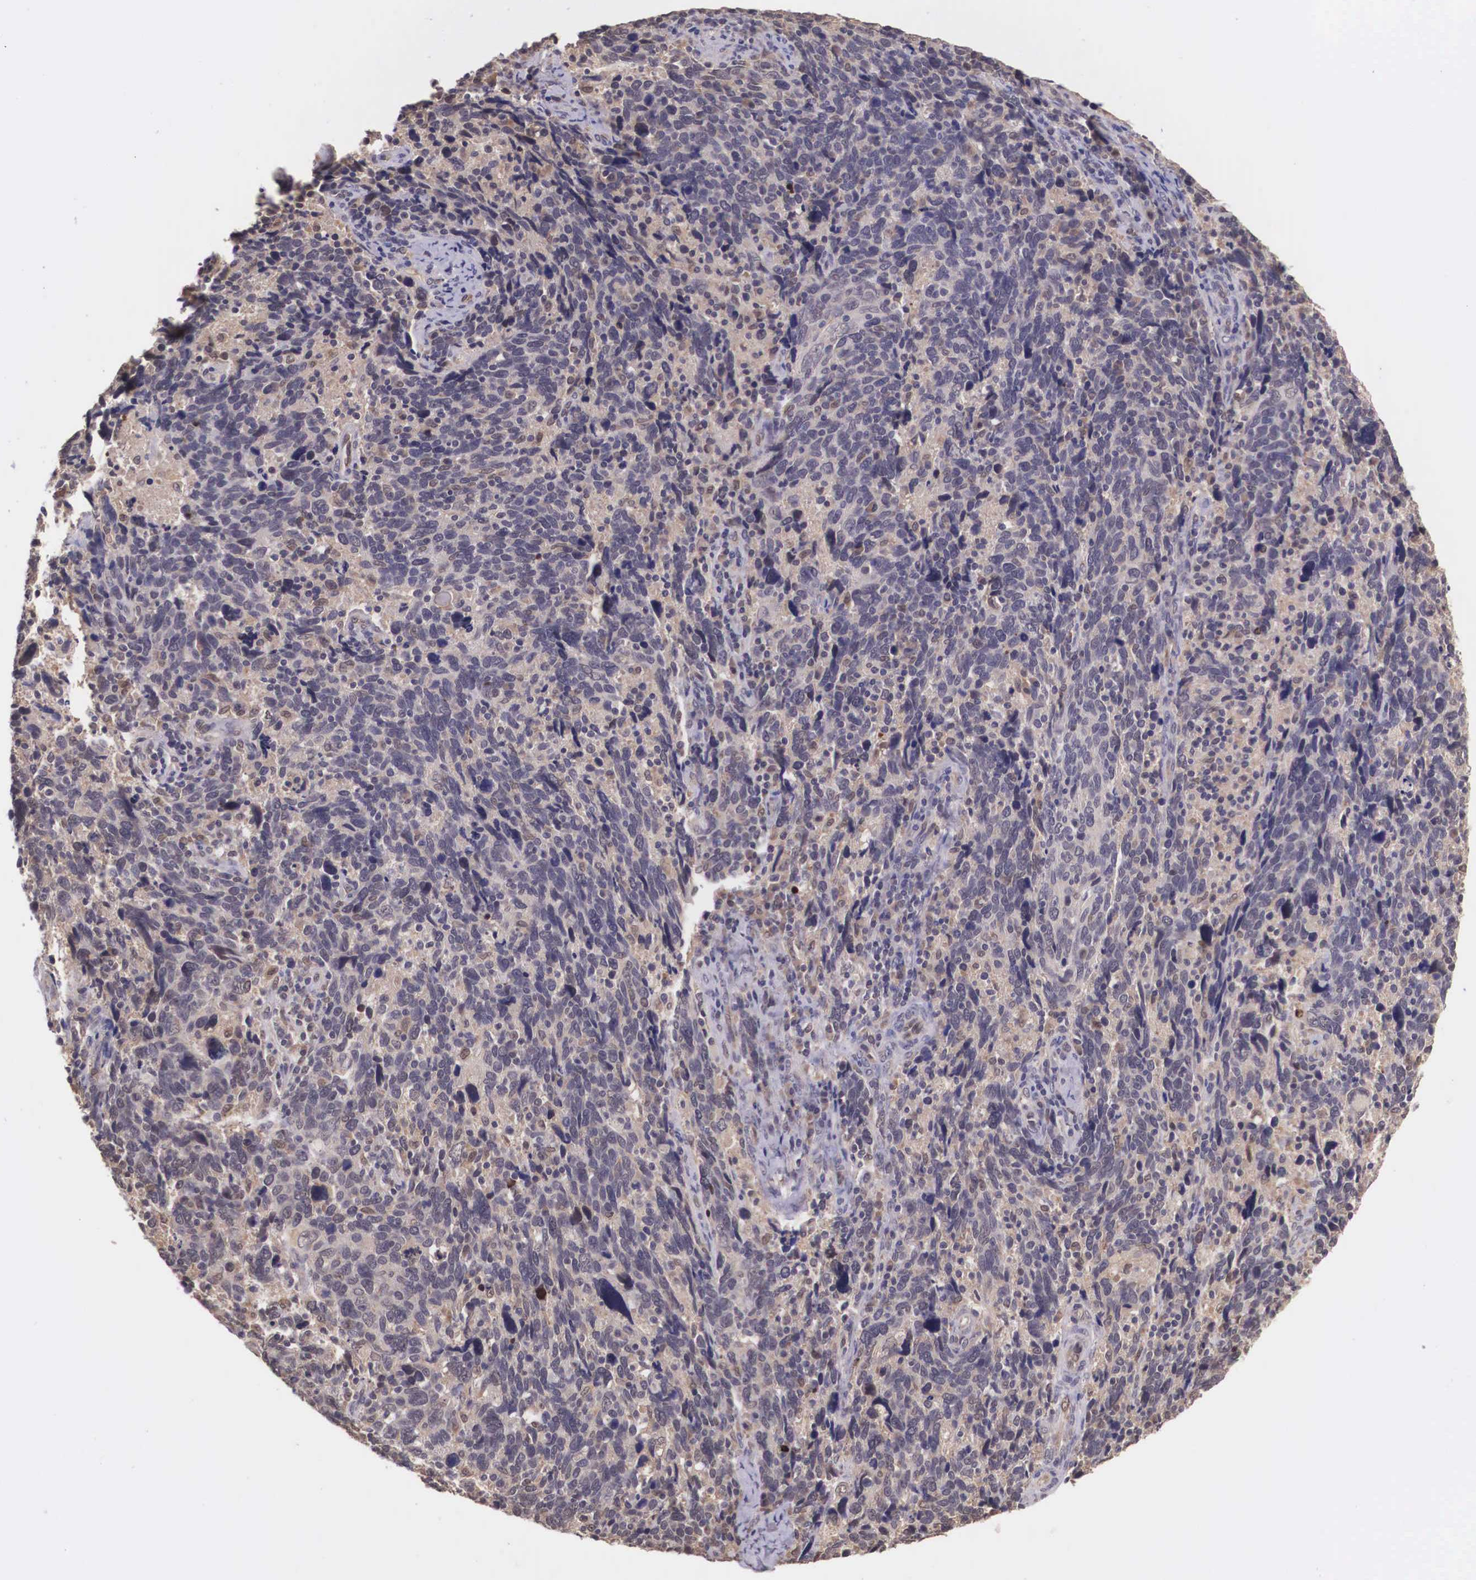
{"staining": {"intensity": "weak", "quantity": ">75%", "location": "cytoplasmic/membranous"}, "tissue": "cervical cancer", "cell_type": "Tumor cells", "image_type": "cancer", "snomed": [{"axis": "morphology", "description": "Squamous cell carcinoma, NOS"}, {"axis": "topography", "description": "Cervix"}], "caption": "Cervical squamous cell carcinoma was stained to show a protein in brown. There is low levels of weak cytoplasmic/membranous expression in approximately >75% of tumor cells.", "gene": "VASH1", "patient": {"sex": "female", "age": 41}}